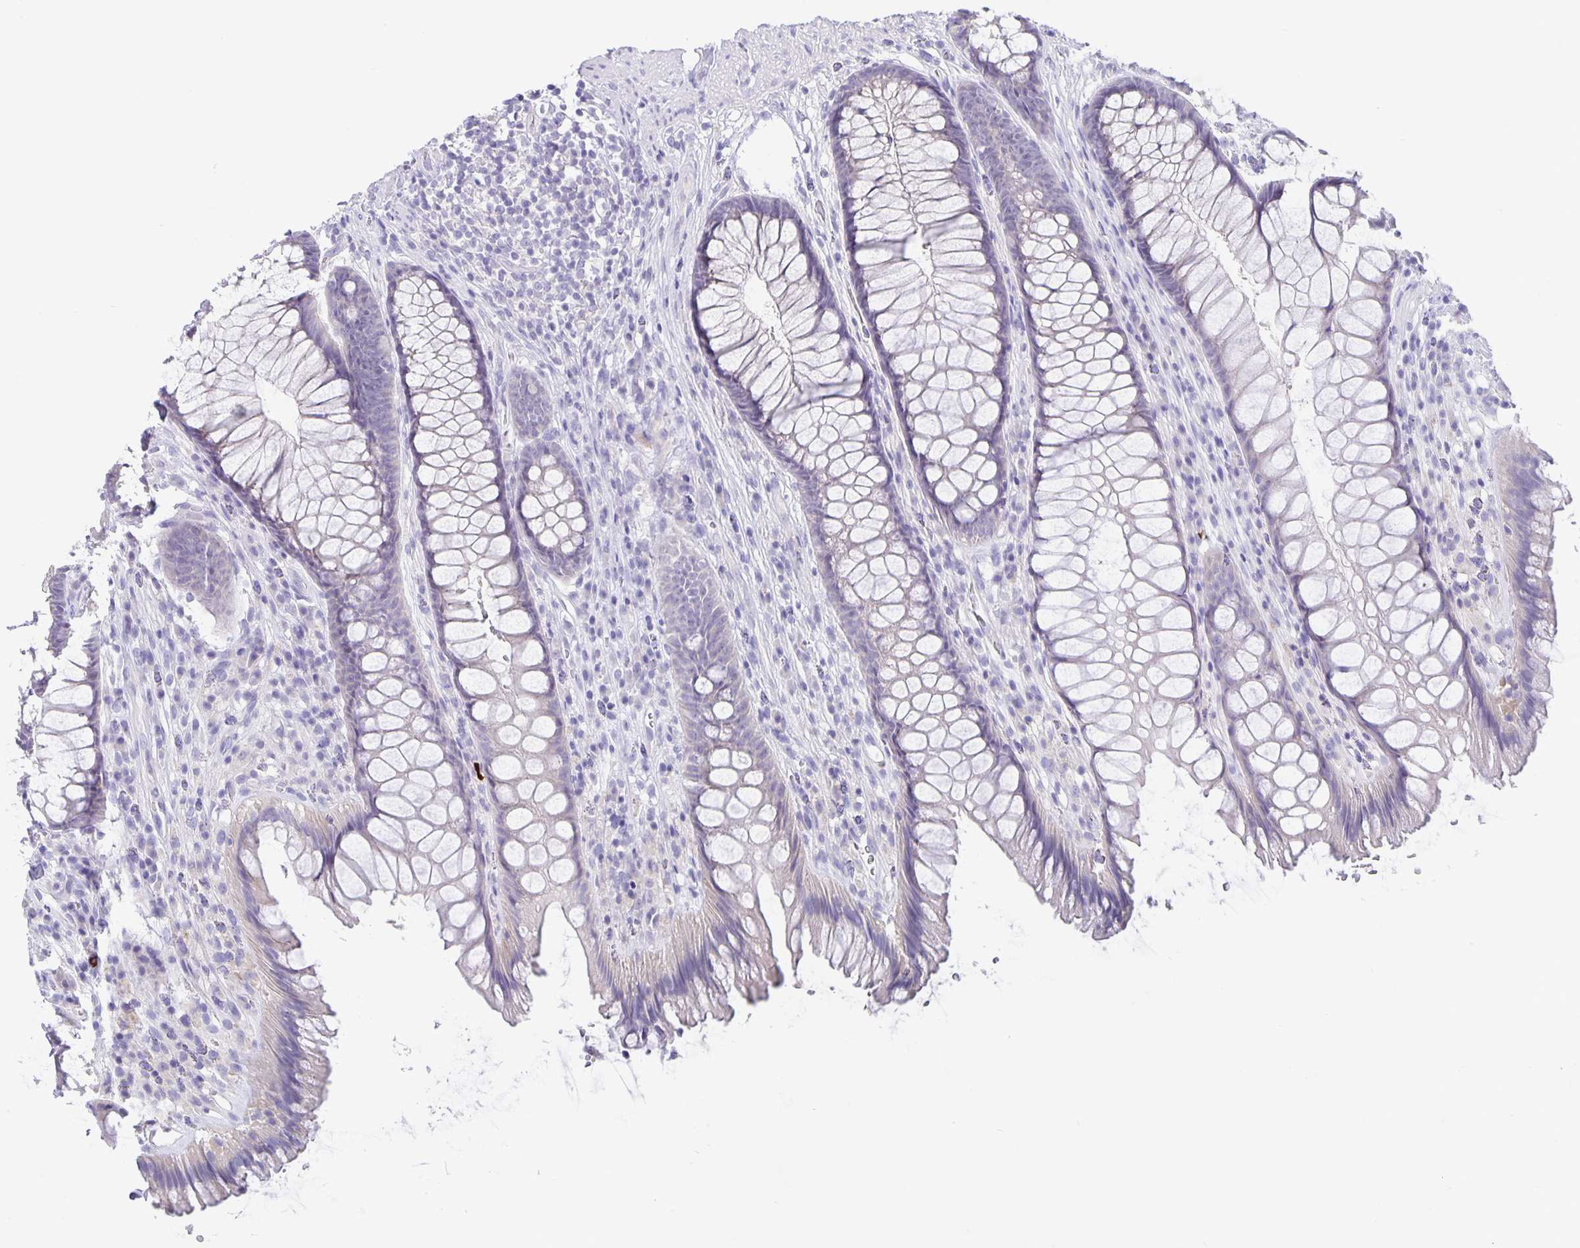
{"staining": {"intensity": "negative", "quantity": "none", "location": "none"}, "tissue": "rectum", "cell_type": "Glandular cells", "image_type": "normal", "snomed": [{"axis": "morphology", "description": "Normal tissue, NOS"}, {"axis": "topography", "description": "Rectum"}], "caption": "This is an IHC histopathology image of normal rectum. There is no staining in glandular cells.", "gene": "ERMN", "patient": {"sex": "male", "age": 53}}